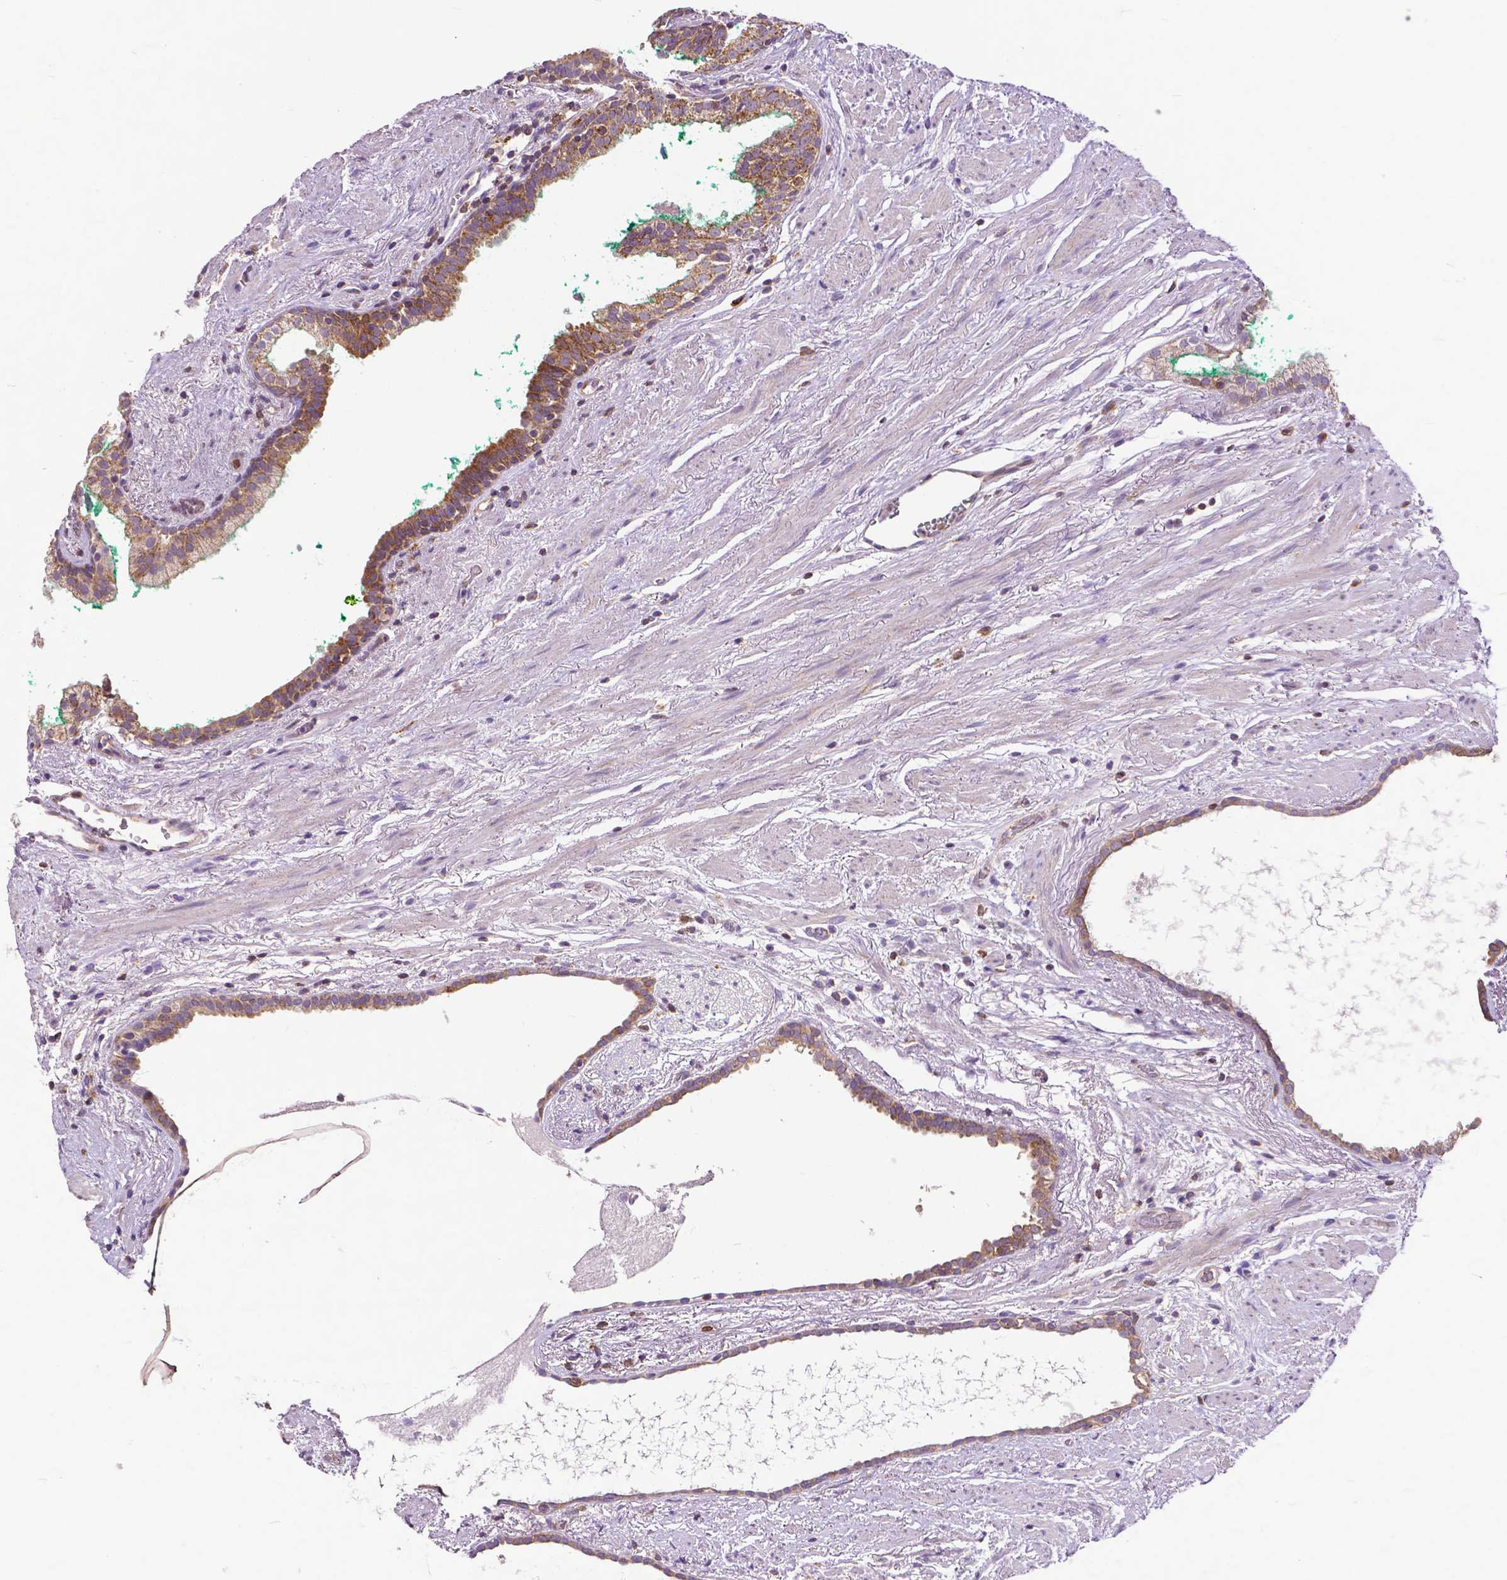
{"staining": {"intensity": "moderate", "quantity": ">75%", "location": "cytoplasmic/membranous"}, "tissue": "prostate cancer", "cell_type": "Tumor cells", "image_type": "cancer", "snomed": [{"axis": "morphology", "description": "Adenocarcinoma, High grade"}, {"axis": "topography", "description": "Prostate"}], "caption": "Prostate cancer tissue shows moderate cytoplasmic/membranous staining in approximately >75% of tumor cells, visualized by immunohistochemistry.", "gene": "MCL1", "patient": {"sex": "male", "age": 65}}